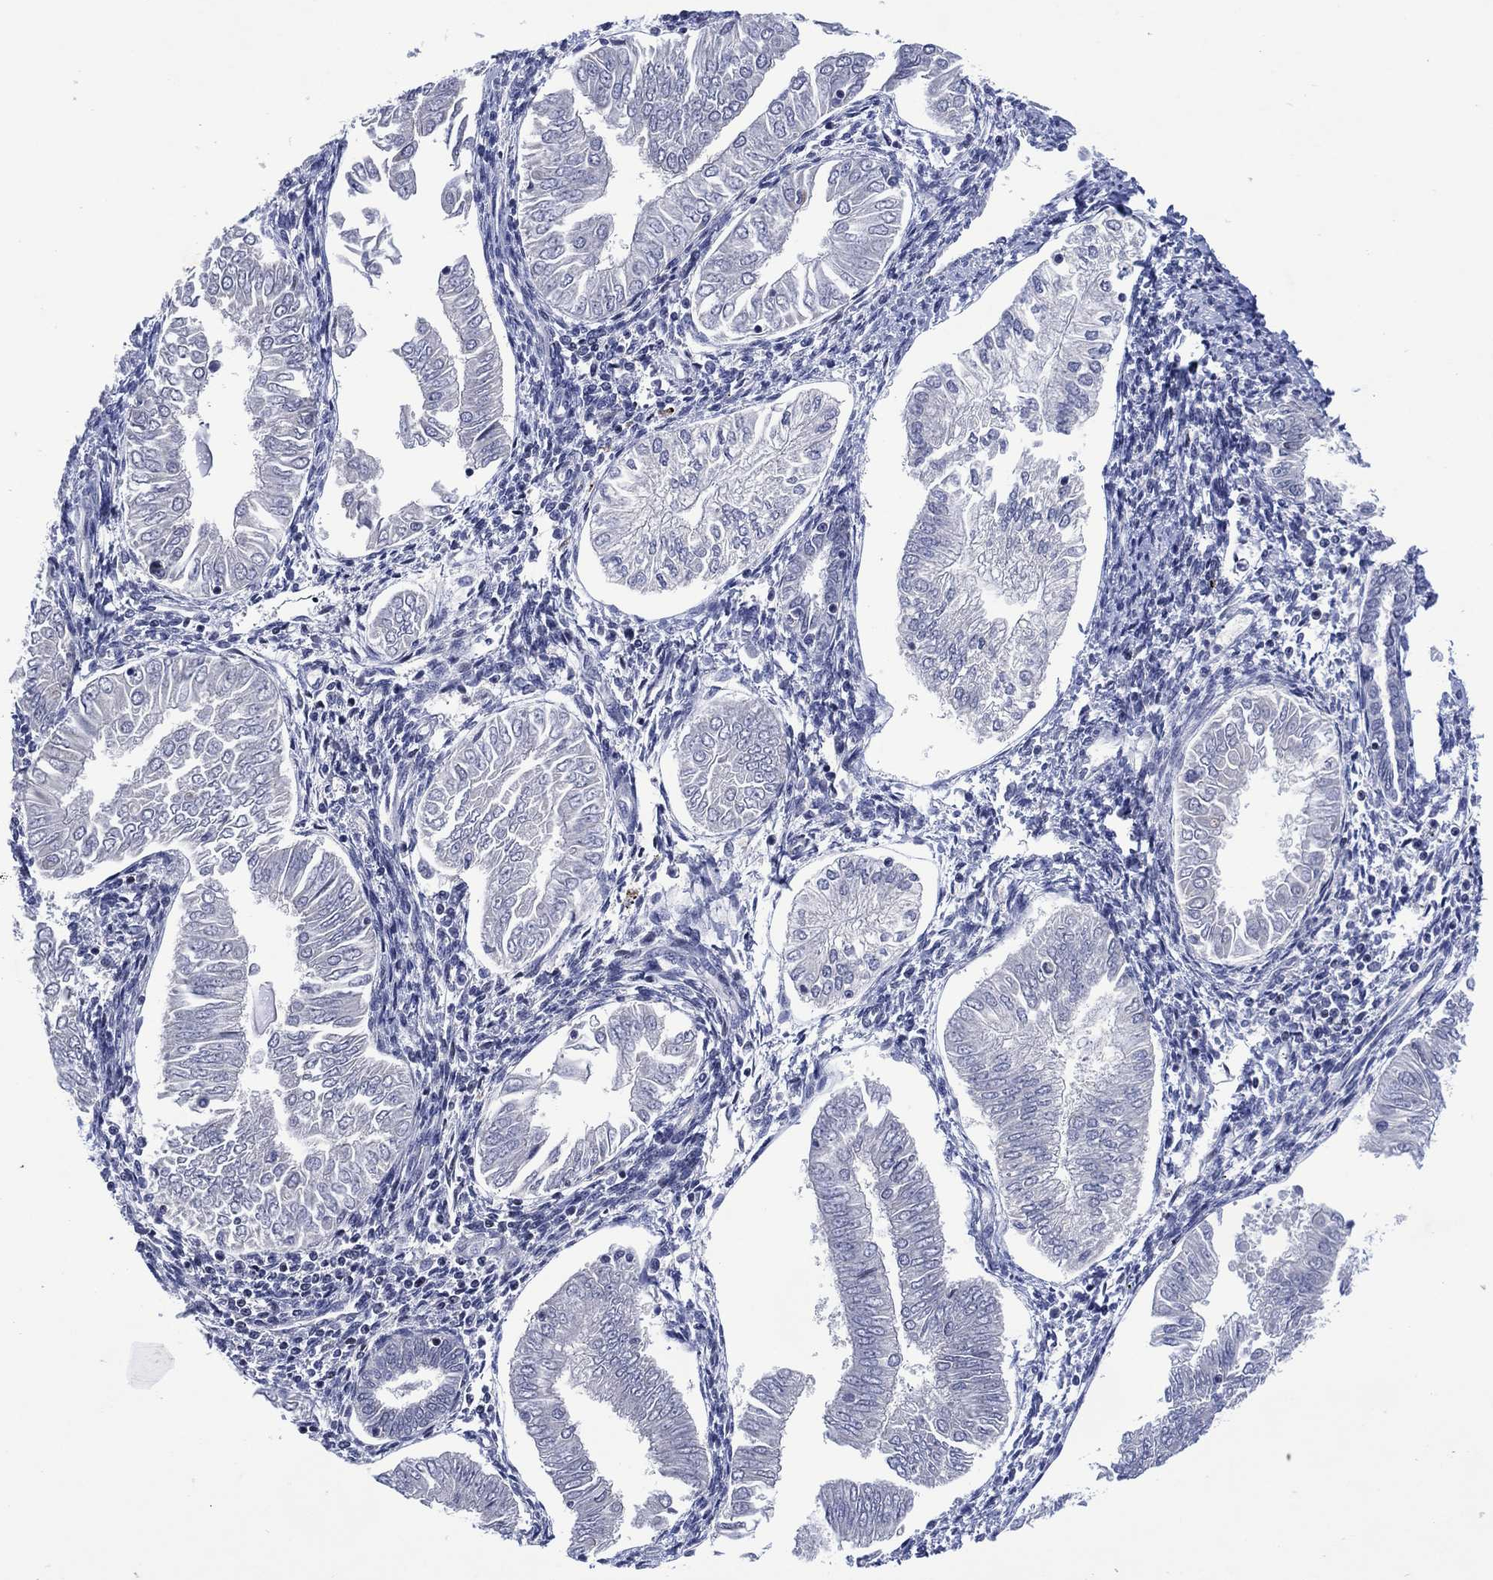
{"staining": {"intensity": "negative", "quantity": "none", "location": "none"}, "tissue": "endometrial cancer", "cell_type": "Tumor cells", "image_type": "cancer", "snomed": [{"axis": "morphology", "description": "Adenocarcinoma, NOS"}, {"axis": "topography", "description": "Endometrium"}], "caption": "Immunohistochemical staining of adenocarcinoma (endometrial) exhibits no significant positivity in tumor cells. Nuclei are stained in blue.", "gene": "USP26", "patient": {"sex": "female", "age": 53}}